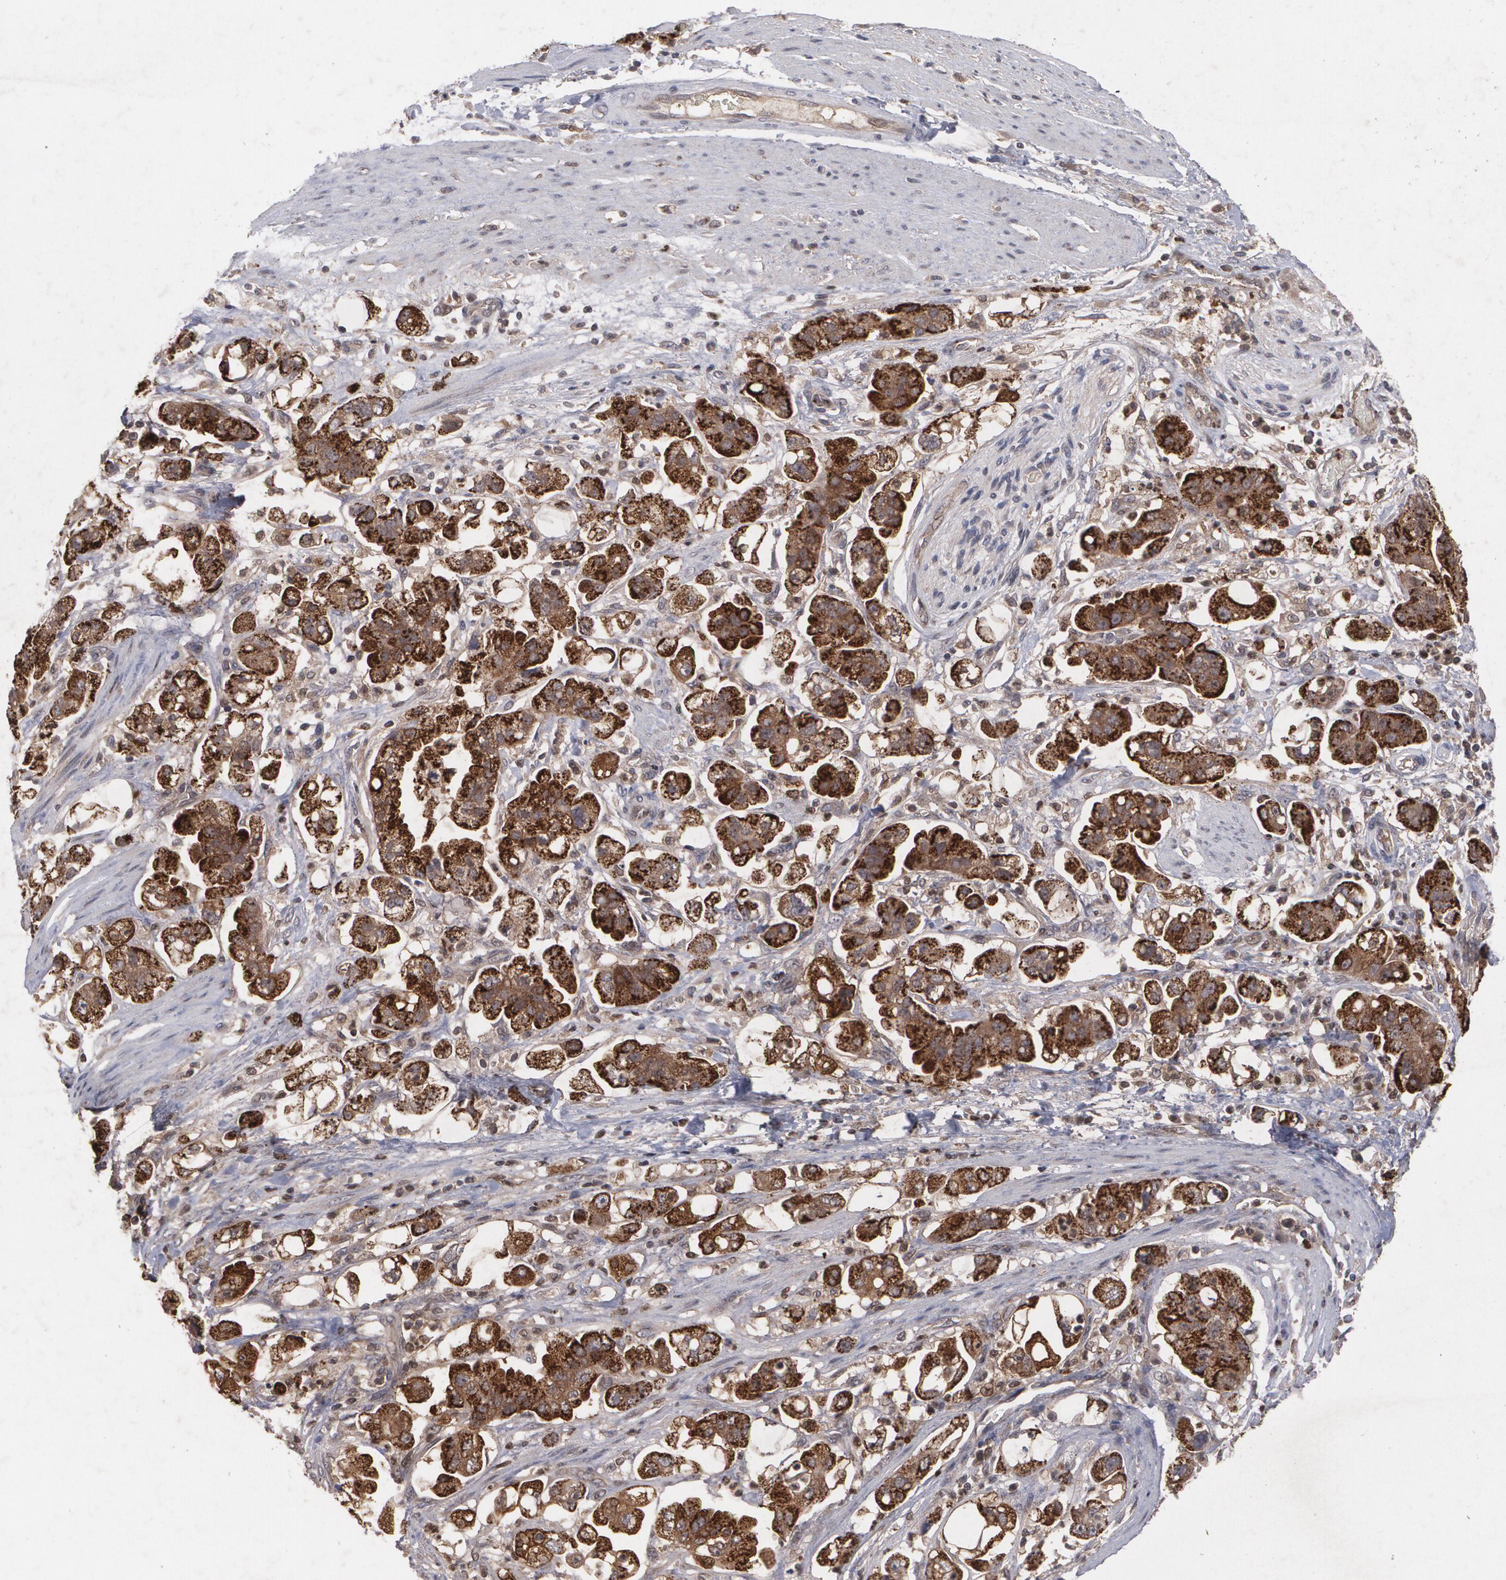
{"staining": {"intensity": "strong", "quantity": ">75%", "location": "cytoplasmic/membranous"}, "tissue": "stomach cancer", "cell_type": "Tumor cells", "image_type": "cancer", "snomed": [{"axis": "morphology", "description": "Adenocarcinoma, NOS"}, {"axis": "topography", "description": "Stomach"}], "caption": "An image of stomach cancer (adenocarcinoma) stained for a protein demonstrates strong cytoplasmic/membranous brown staining in tumor cells.", "gene": "HTT", "patient": {"sex": "male", "age": 62}}